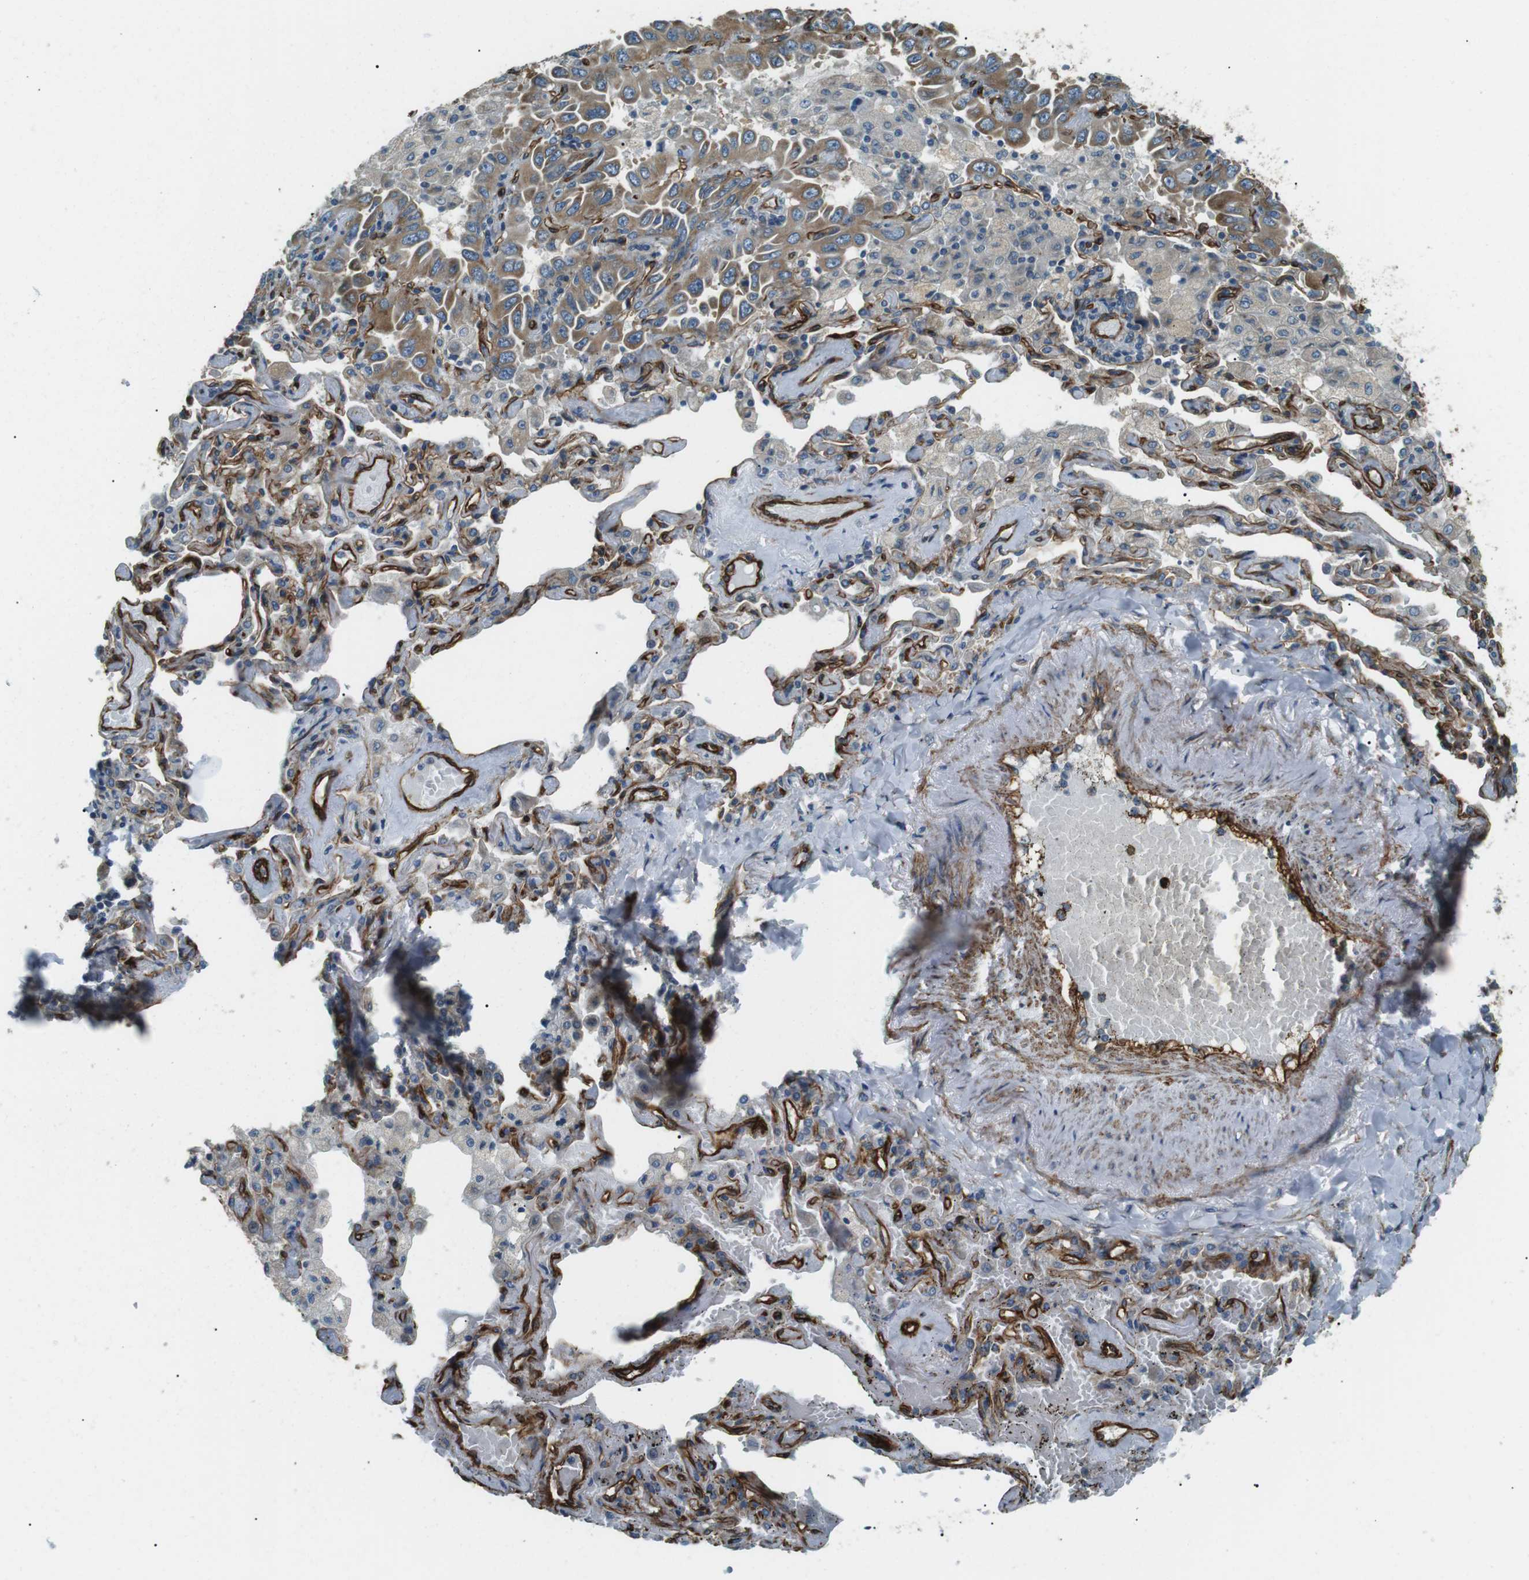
{"staining": {"intensity": "moderate", "quantity": ">75%", "location": "cytoplasmic/membranous"}, "tissue": "lung cancer", "cell_type": "Tumor cells", "image_type": "cancer", "snomed": [{"axis": "morphology", "description": "Adenocarcinoma, NOS"}, {"axis": "topography", "description": "Lung"}], "caption": "The immunohistochemical stain labels moderate cytoplasmic/membranous expression in tumor cells of lung cancer tissue.", "gene": "ODR4", "patient": {"sex": "male", "age": 64}}